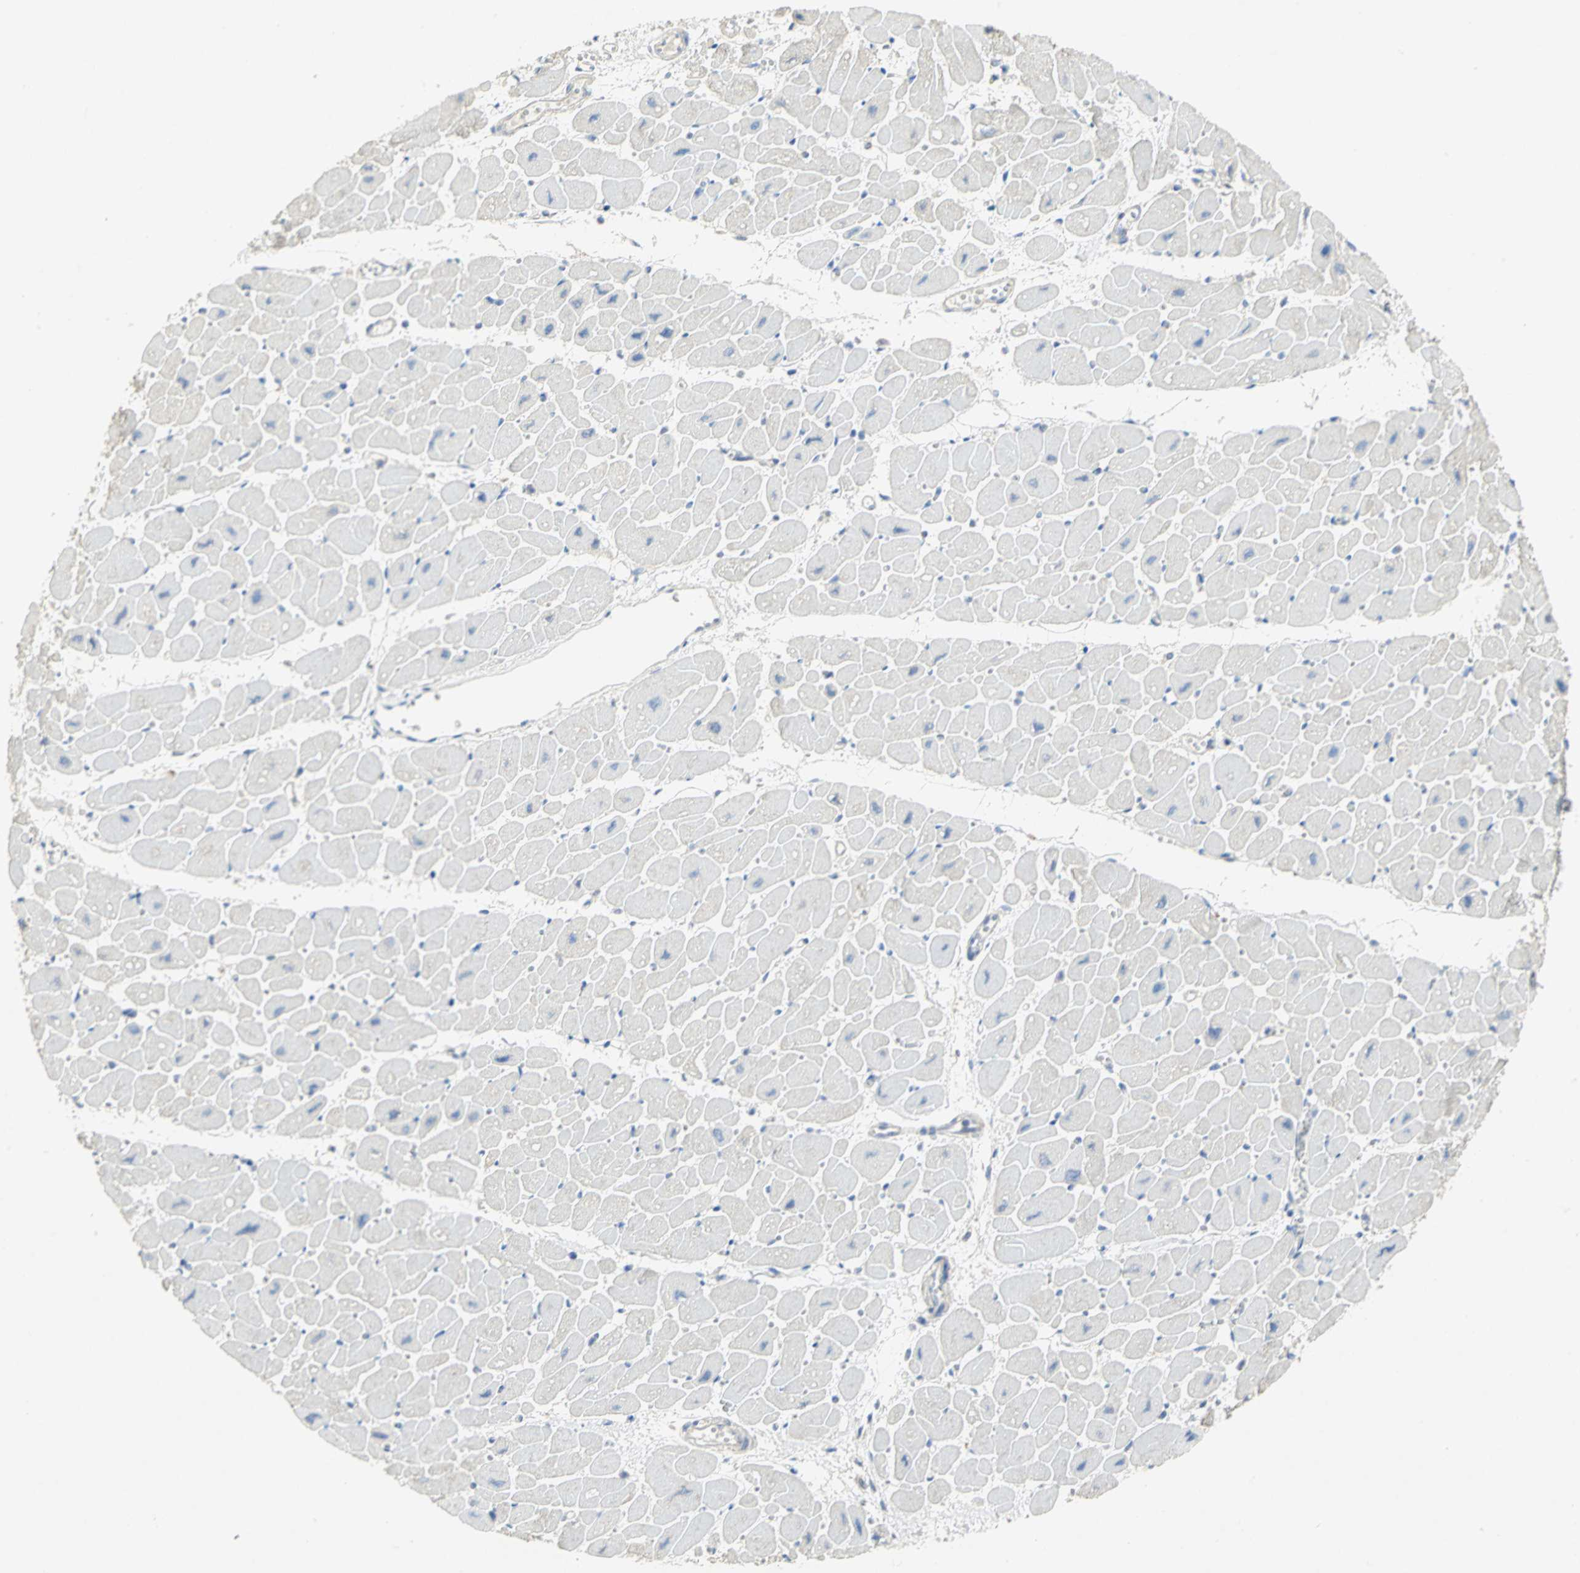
{"staining": {"intensity": "negative", "quantity": "none", "location": "none"}, "tissue": "heart muscle", "cell_type": "Cardiomyocytes", "image_type": "normal", "snomed": [{"axis": "morphology", "description": "Normal tissue, NOS"}, {"axis": "topography", "description": "Heart"}], "caption": "DAB immunohistochemical staining of normal heart muscle shows no significant positivity in cardiomyocytes. The staining was performed using DAB (3,3'-diaminobenzidine) to visualize the protein expression in brown, while the nuclei were stained in blue with hematoxylin (Magnification: 20x).", "gene": "PPIA", "patient": {"sex": "female", "age": 54}}